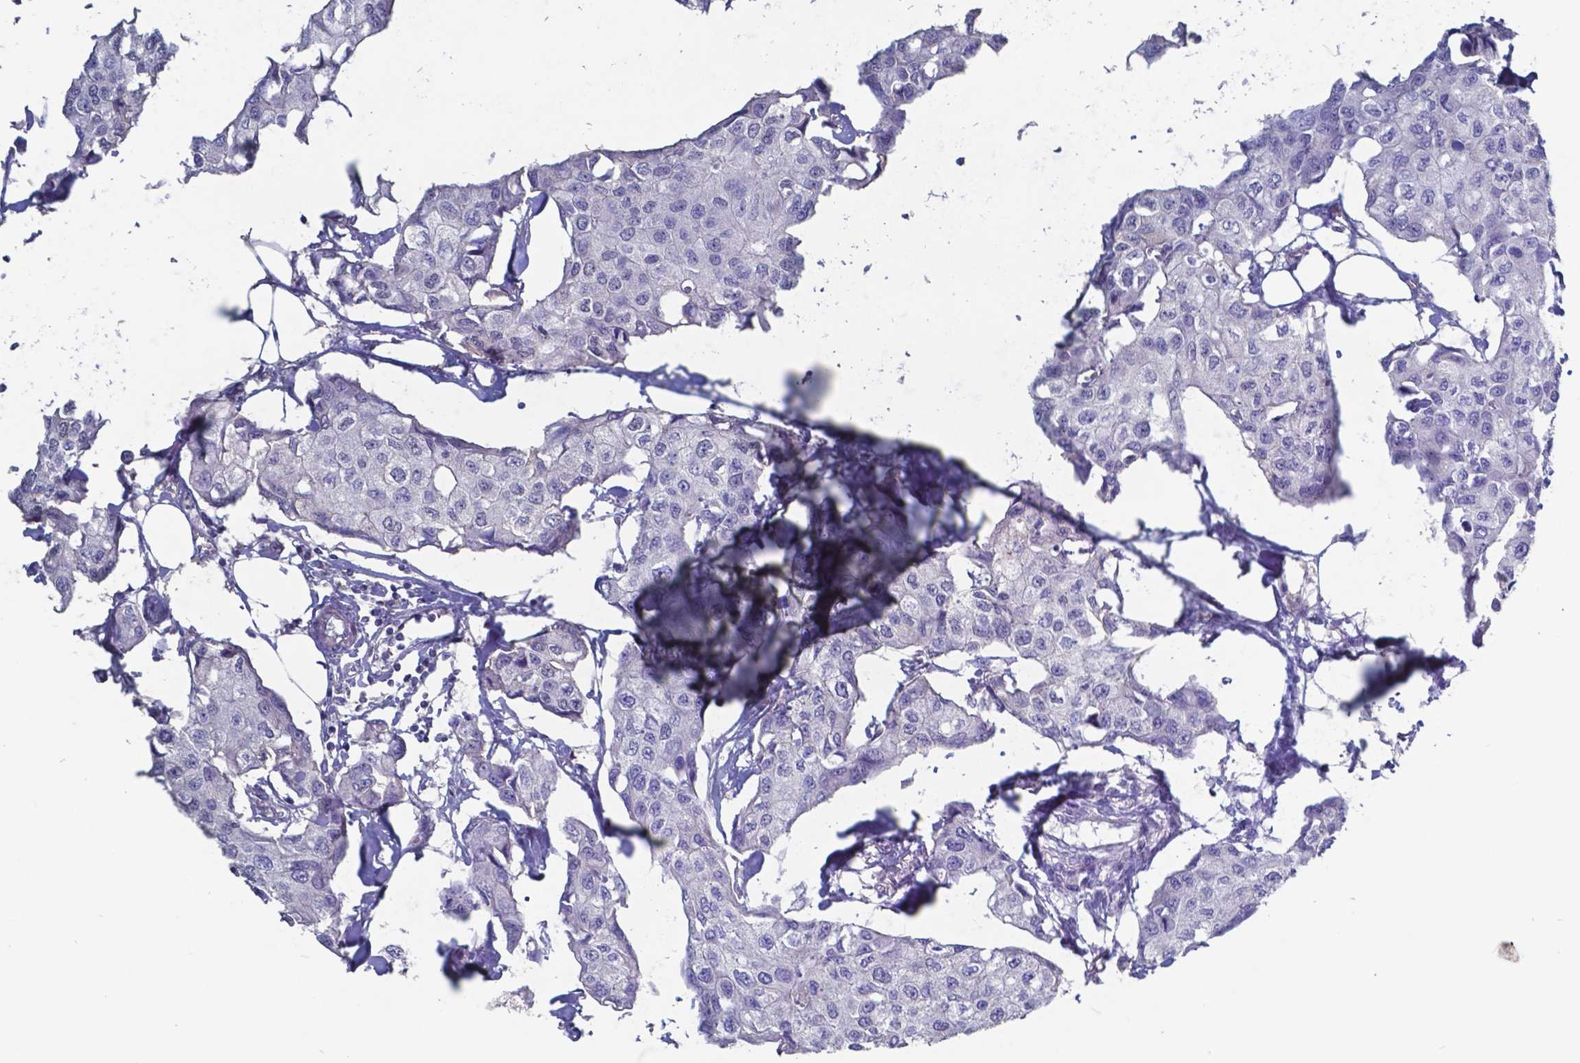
{"staining": {"intensity": "negative", "quantity": "none", "location": "none"}, "tissue": "breast cancer", "cell_type": "Tumor cells", "image_type": "cancer", "snomed": [{"axis": "morphology", "description": "Duct carcinoma"}, {"axis": "topography", "description": "Breast"}], "caption": "The photomicrograph demonstrates no significant staining in tumor cells of breast cancer.", "gene": "TTR", "patient": {"sex": "female", "age": 80}}